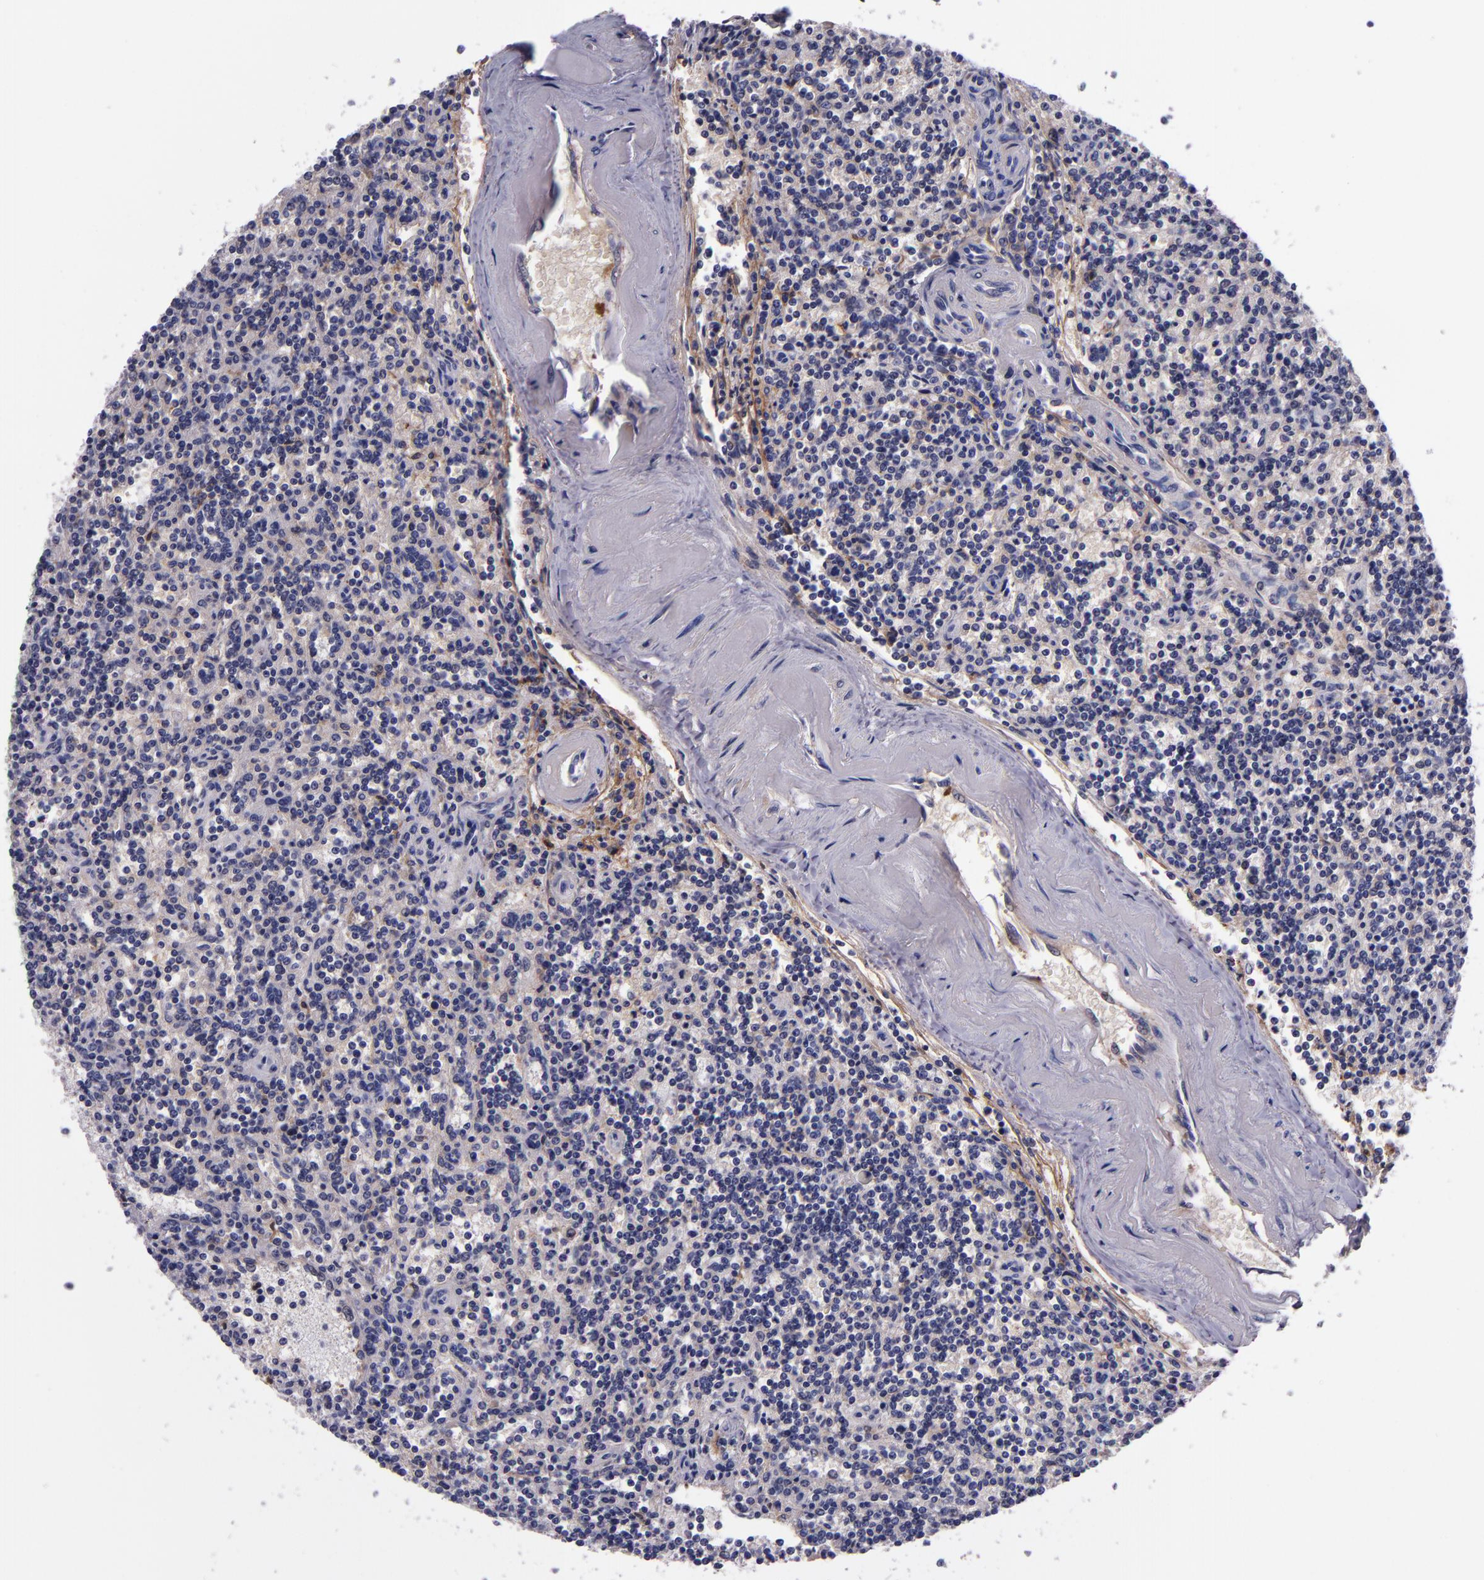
{"staining": {"intensity": "negative", "quantity": "none", "location": "none"}, "tissue": "lymphoma", "cell_type": "Tumor cells", "image_type": "cancer", "snomed": [{"axis": "morphology", "description": "Malignant lymphoma, non-Hodgkin's type, Low grade"}, {"axis": "topography", "description": "Spleen"}], "caption": "Immunohistochemistry of lymphoma shows no expression in tumor cells.", "gene": "APOH", "patient": {"sex": "male", "age": 73}}